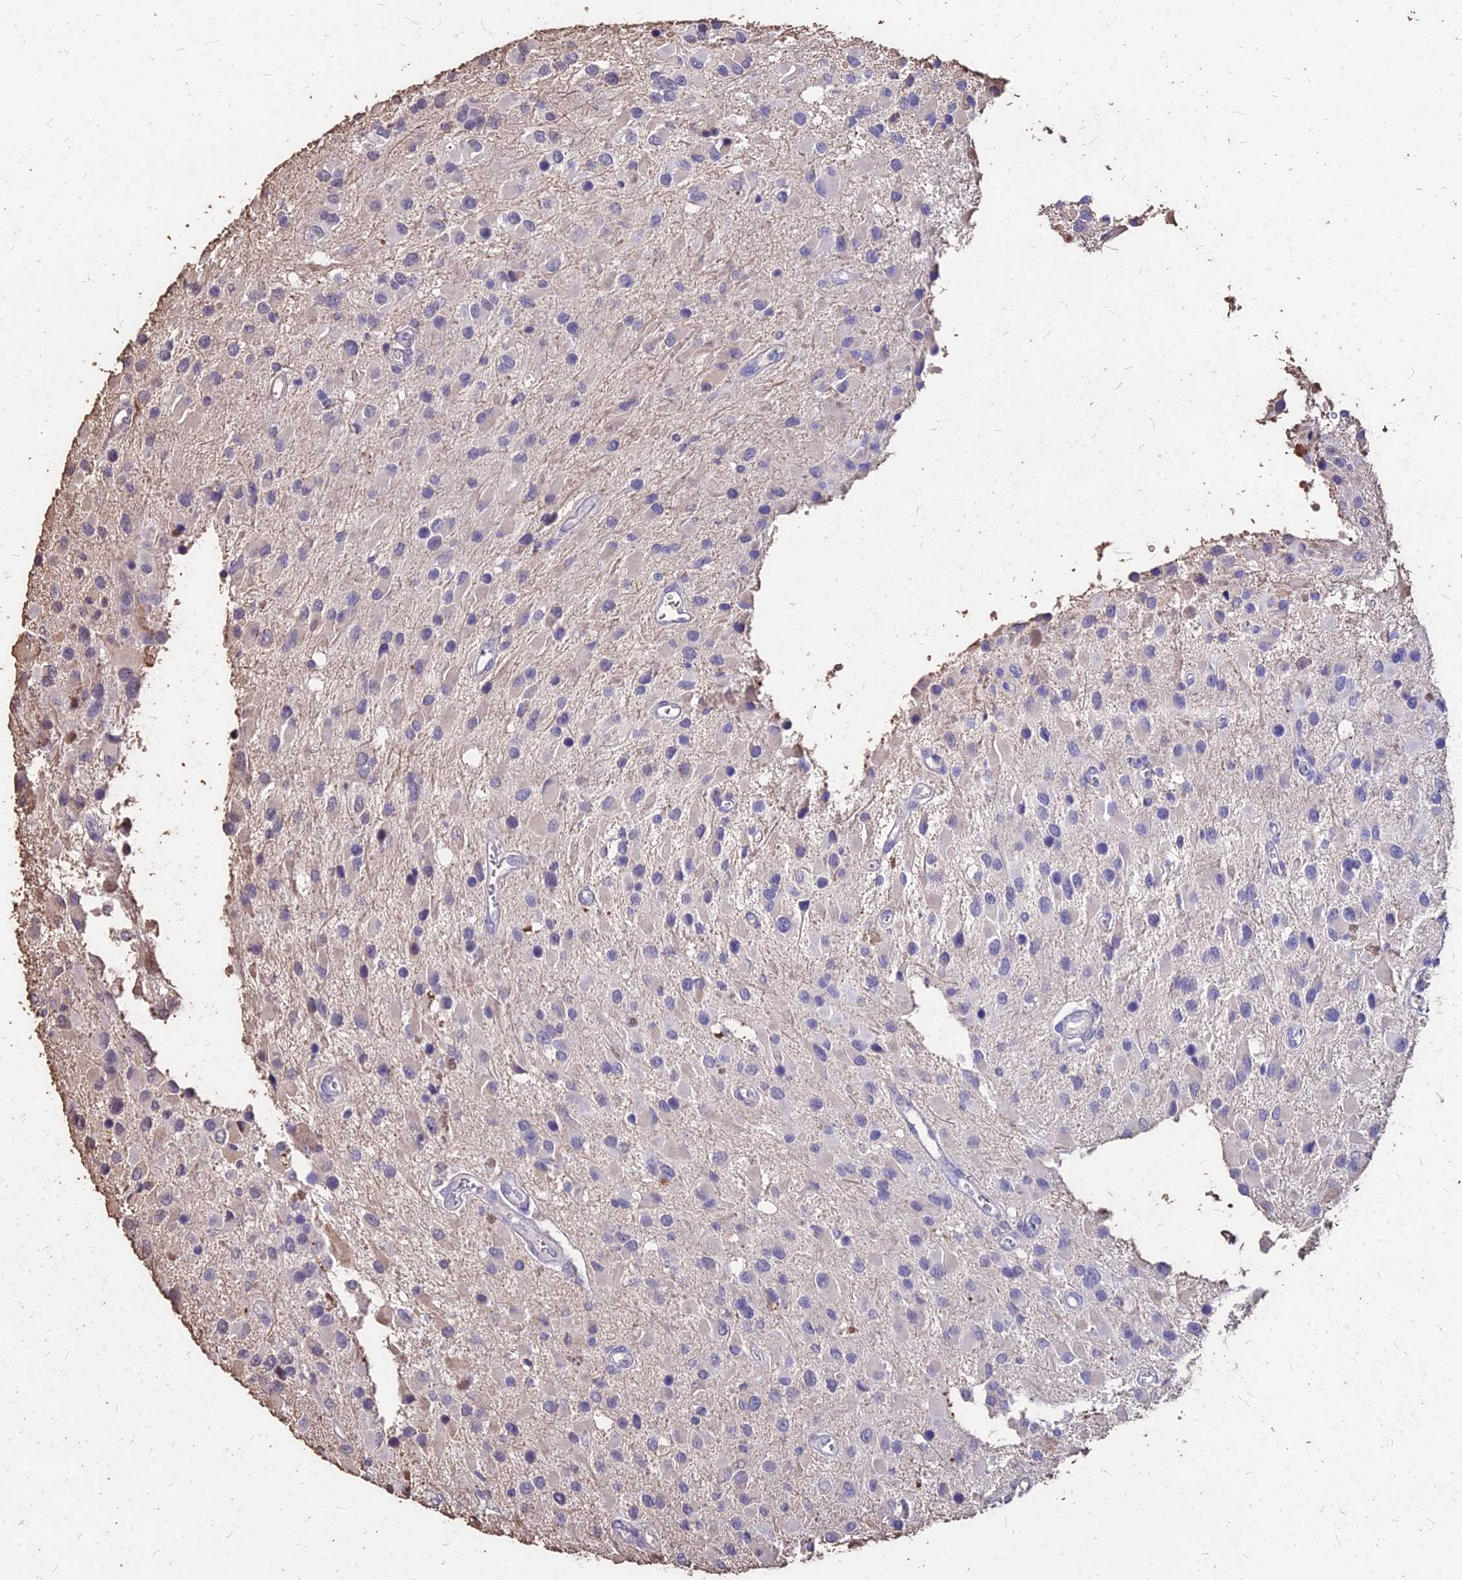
{"staining": {"intensity": "negative", "quantity": "none", "location": "none"}, "tissue": "glioma", "cell_type": "Tumor cells", "image_type": "cancer", "snomed": [{"axis": "morphology", "description": "Glioma, malignant, High grade"}, {"axis": "topography", "description": "Brain"}], "caption": "Tumor cells are negative for brown protein staining in high-grade glioma (malignant).", "gene": "NME5", "patient": {"sex": "male", "age": 53}}